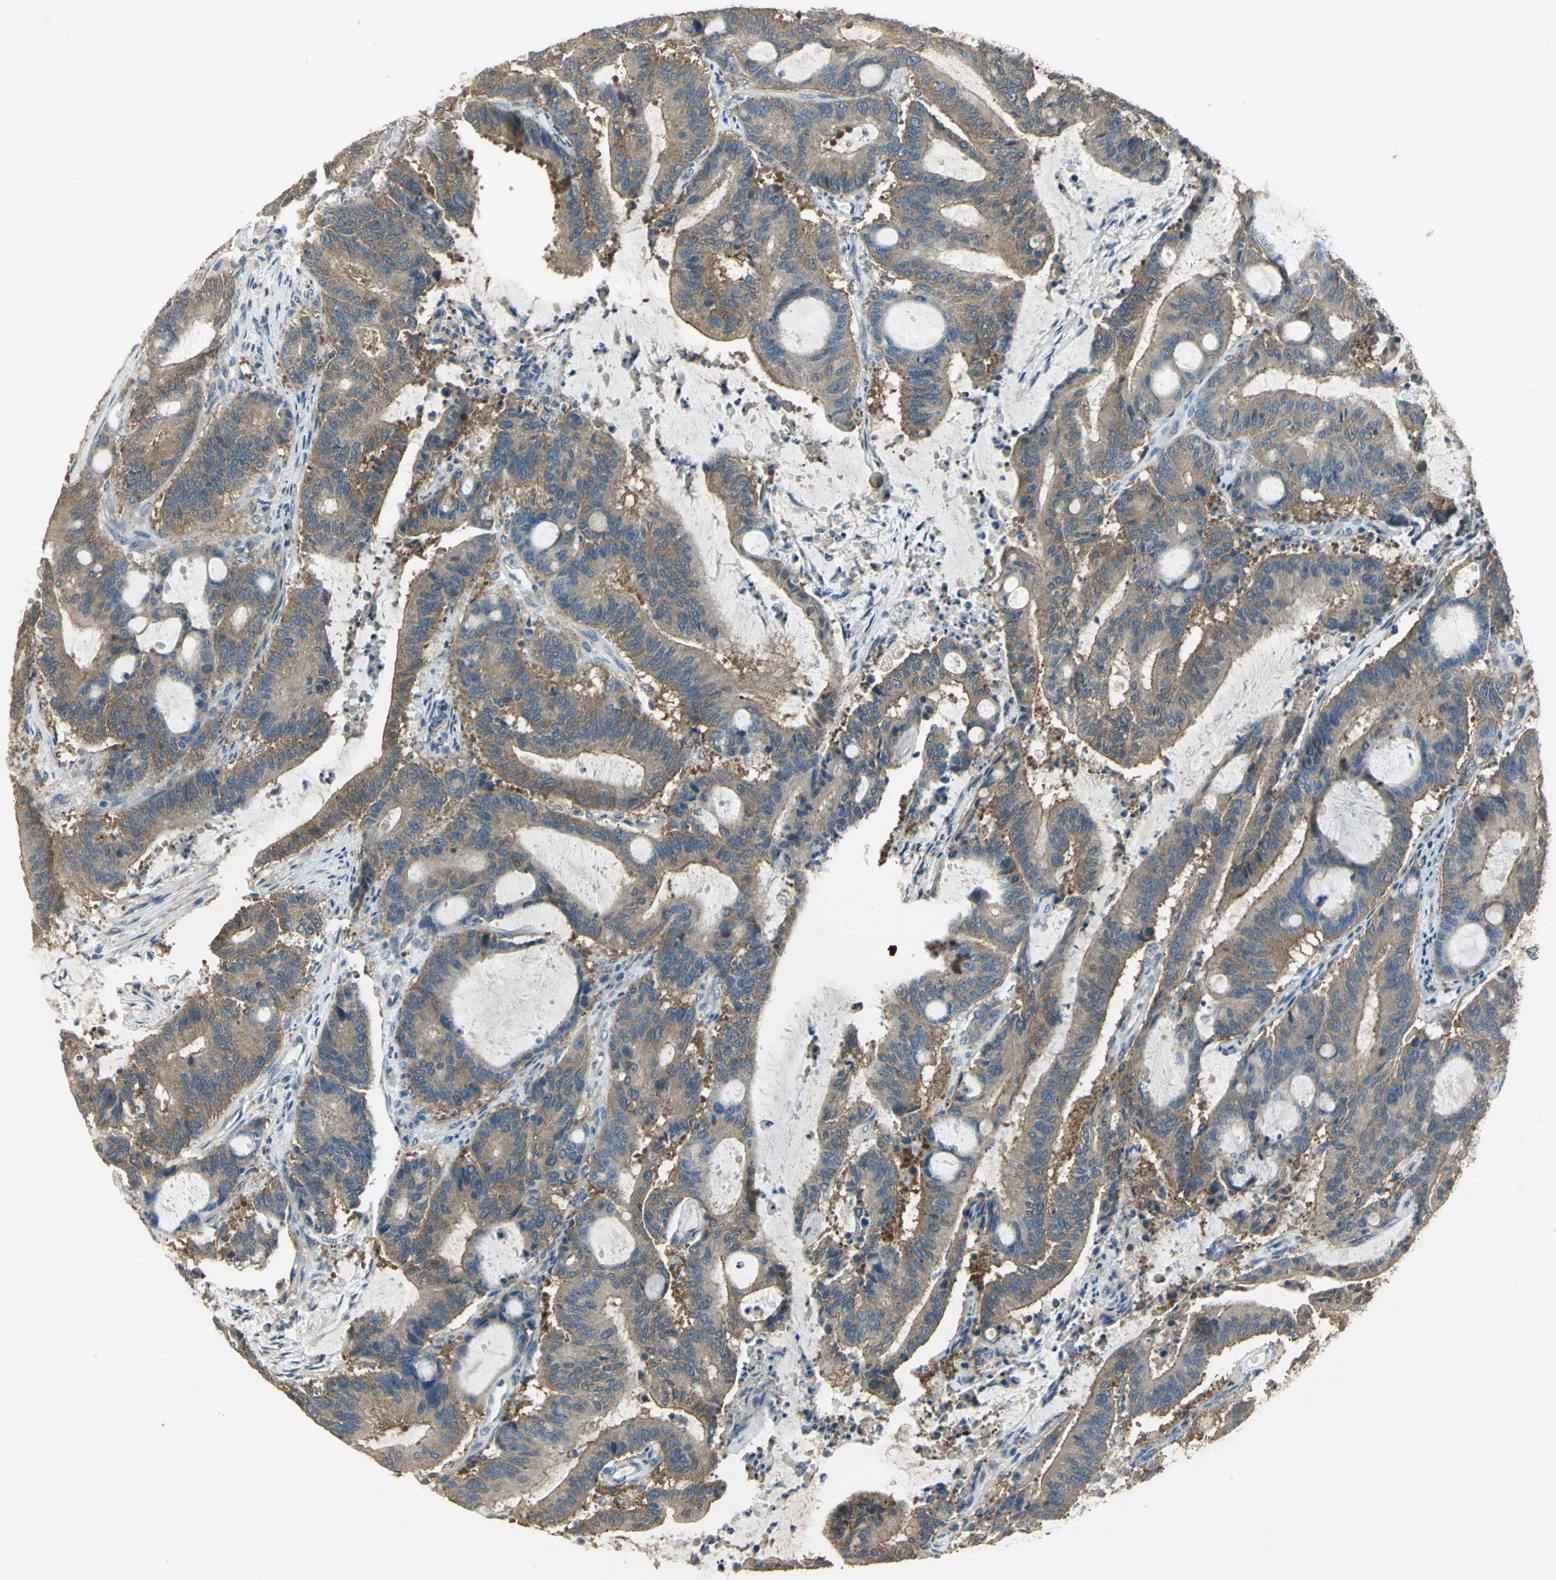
{"staining": {"intensity": "moderate", "quantity": ">75%", "location": "cytoplasmic/membranous"}, "tissue": "liver cancer", "cell_type": "Tumor cells", "image_type": "cancer", "snomed": [{"axis": "morphology", "description": "Cholangiocarcinoma"}, {"axis": "topography", "description": "Liver"}], "caption": "Human liver cancer stained with a brown dye displays moderate cytoplasmic/membranous positive staining in about >75% of tumor cells.", "gene": "SHC2", "patient": {"sex": "female", "age": 73}}